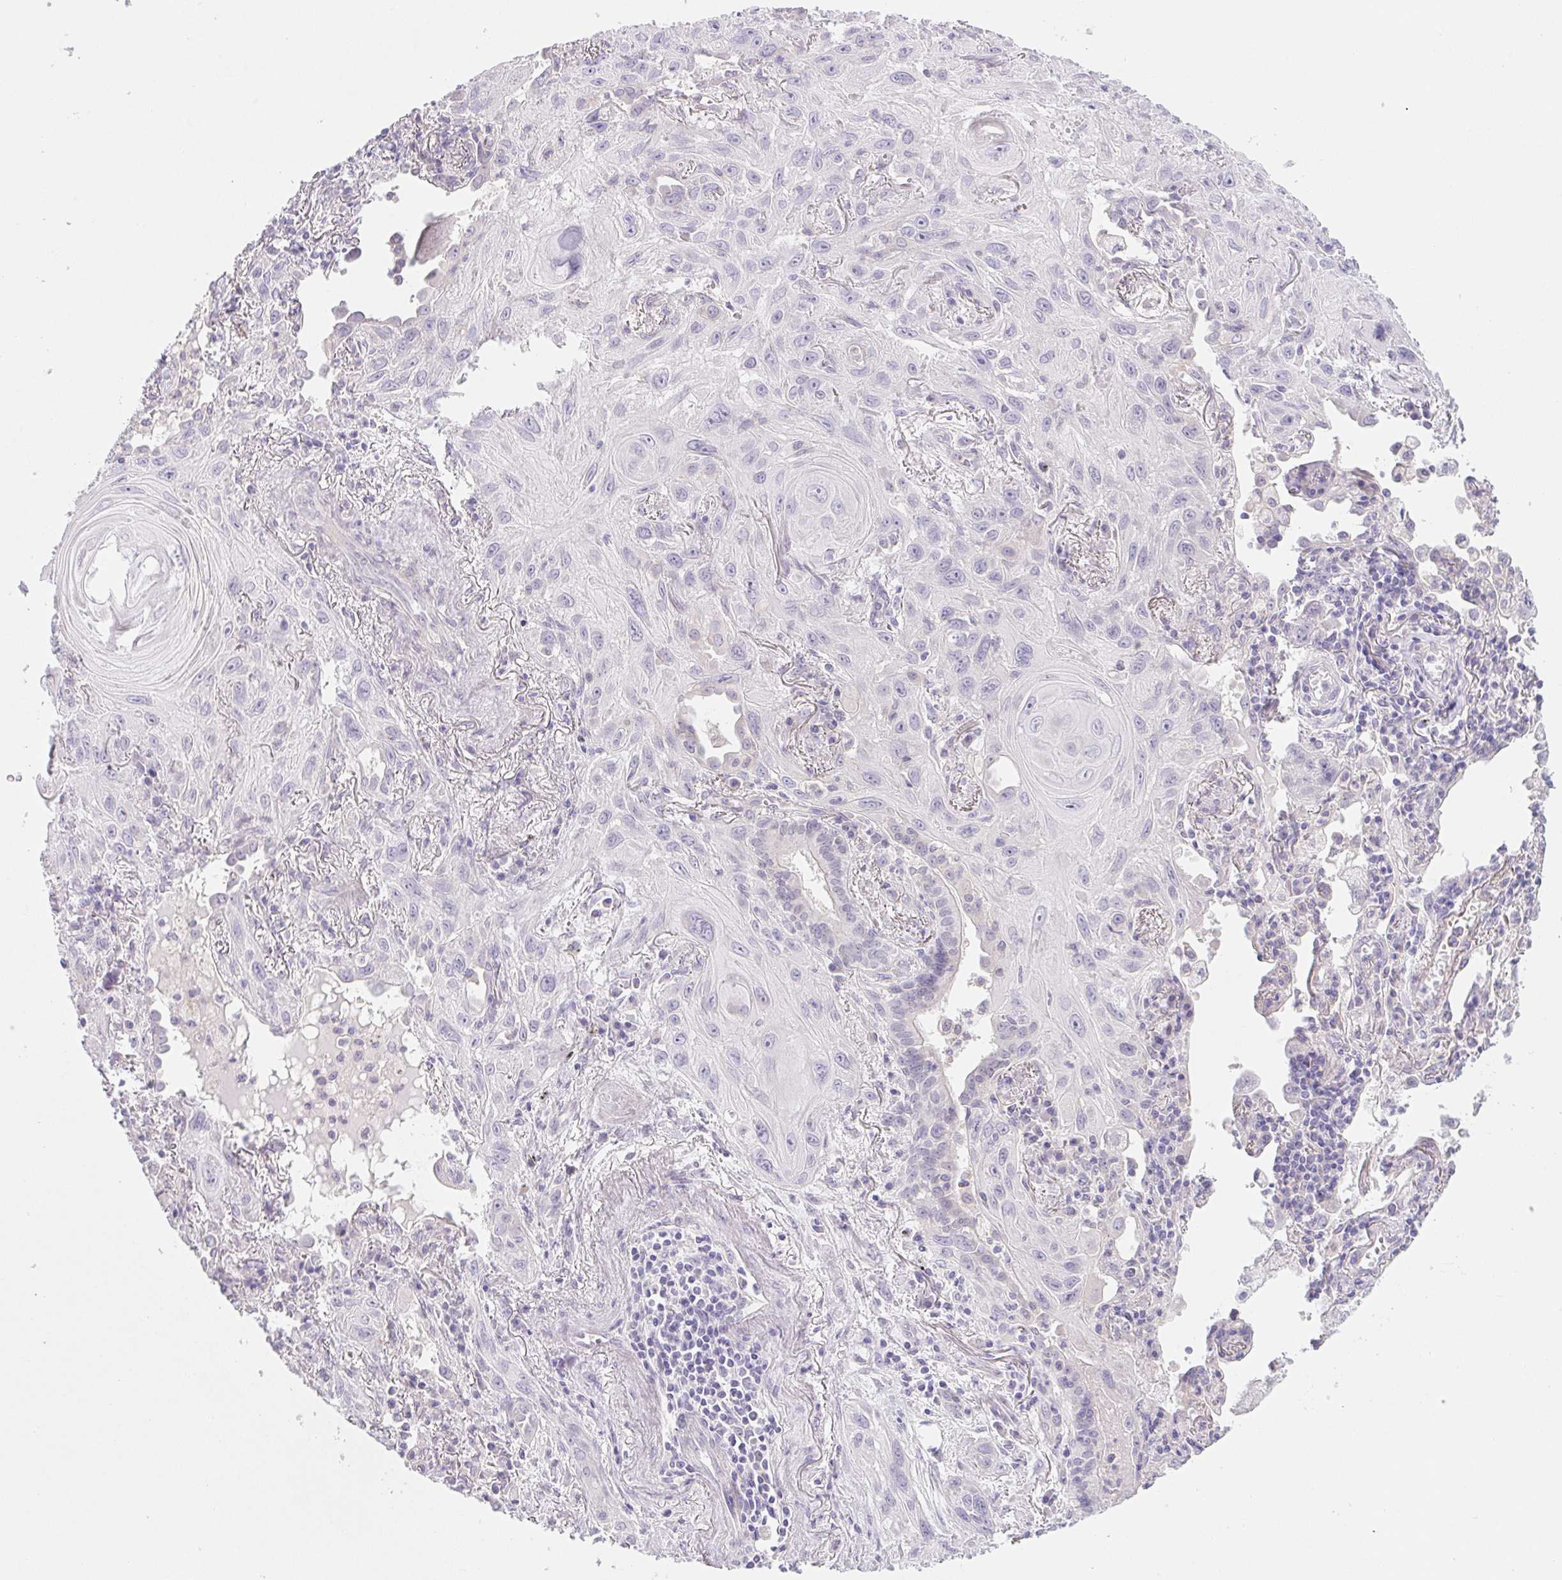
{"staining": {"intensity": "negative", "quantity": "none", "location": "none"}, "tissue": "lung cancer", "cell_type": "Tumor cells", "image_type": "cancer", "snomed": [{"axis": "morphology", "description": "Squamous cell carcinoma, NOS"}, {"axis": "topography", "description": "Lung"}], "caption": "The immunohistochemistry image has no significant expression in tumor cells of lung cancer (squamous cell carcinoma) tissue.", "gene": "CTNND2", "patient": {"sex": "male", "age": 79}}